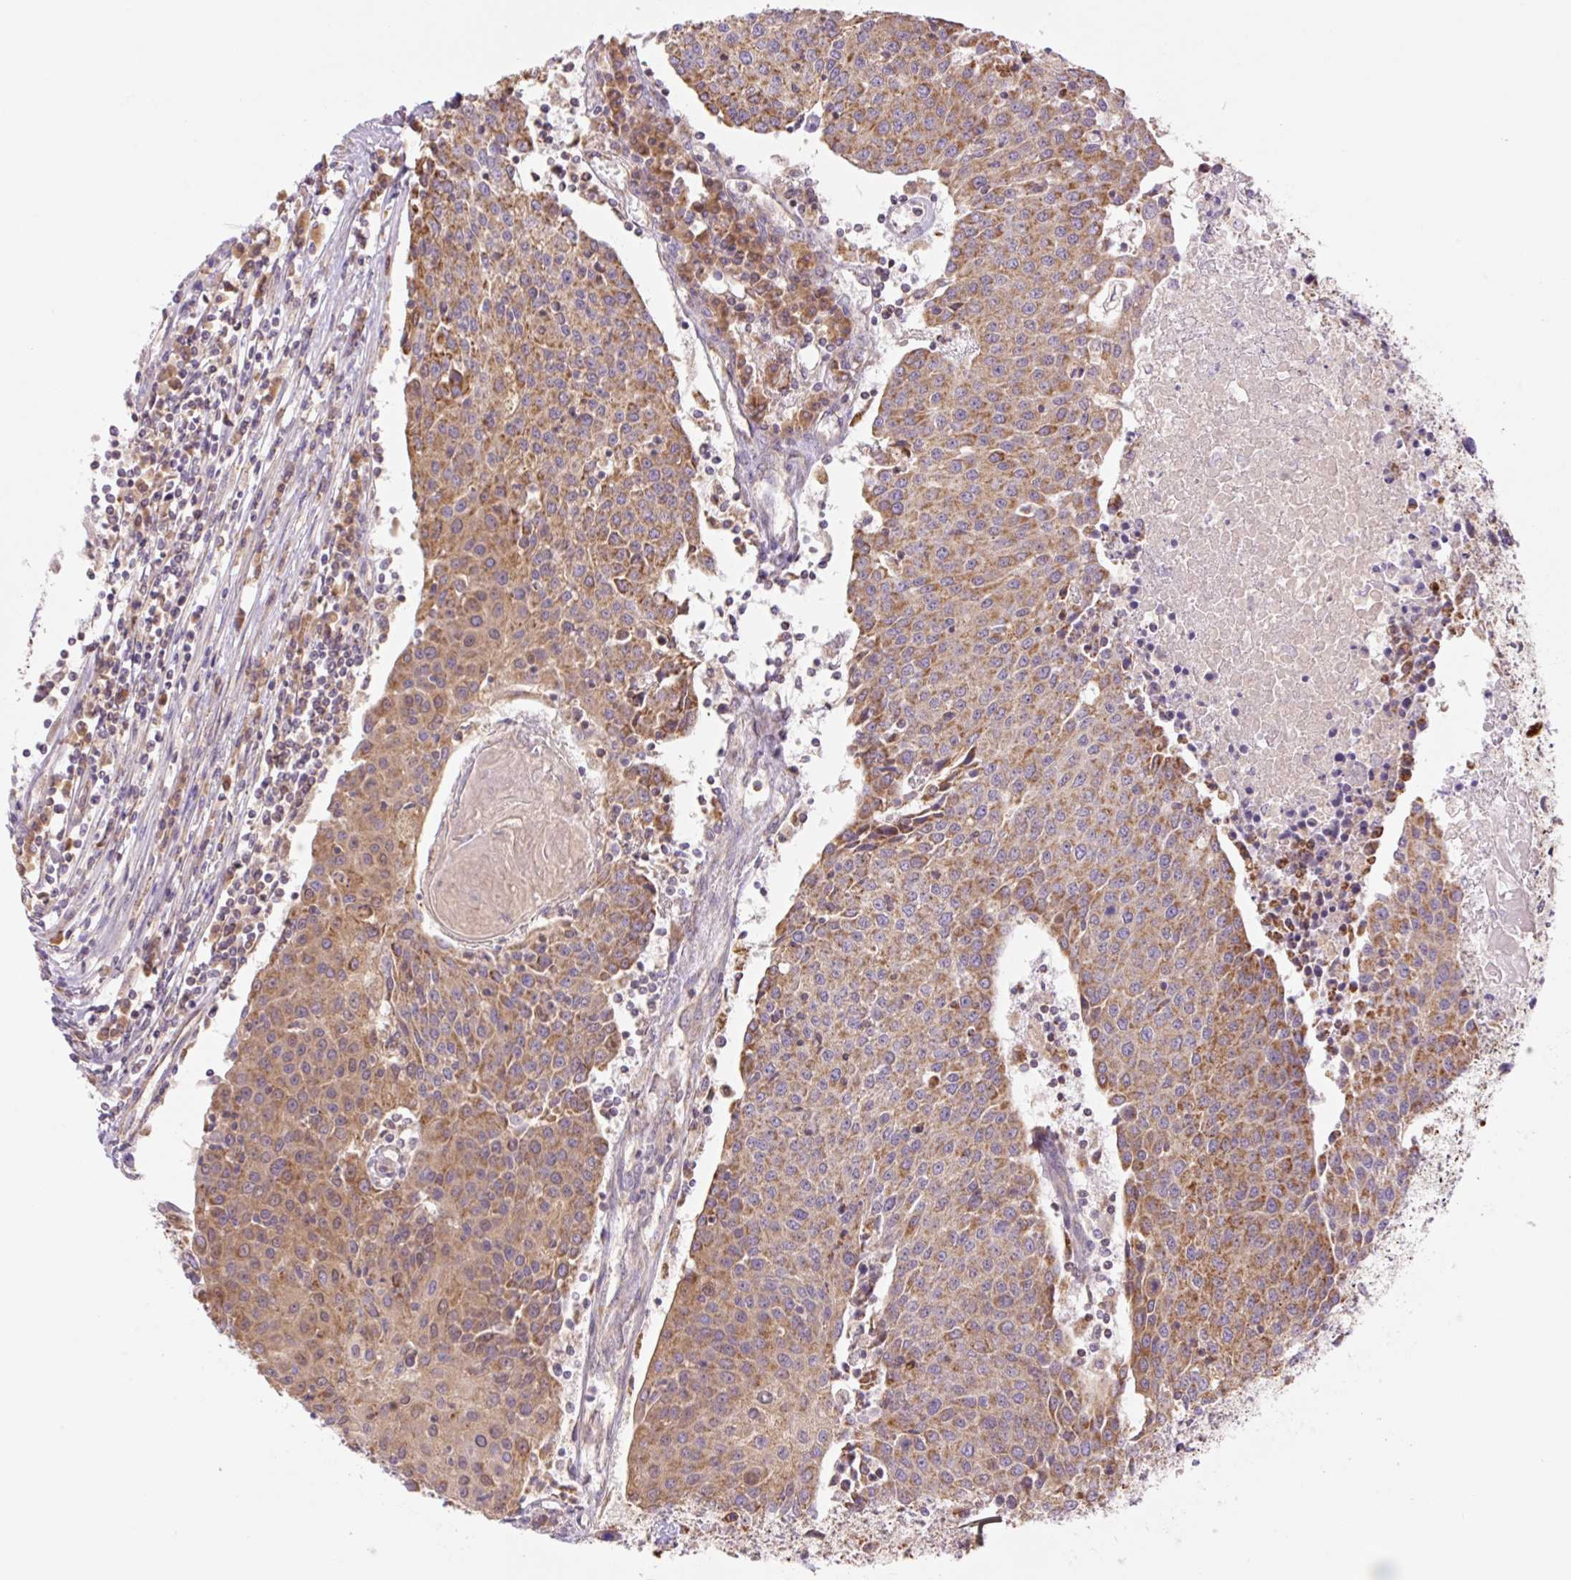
{"staining": {"intensity": "moderate", "quantity": ">75%", "location": "cytoplasmic/membranous"}, "tissue": "urothelial cancer", "cell_type": "Tumor cells", "image_type": "cancer", "snomed": [{"axis": "morphology", "description": "Urothelial carcinoma, High grade"}, {"axis": "topography", "description": "Urinary bladder"}], "caption": "IHC of human urothelial cancer reveals medium levels of moderate cytoplasmic/membranous expression in about >75% of tumor cells. The staining was performed using DAB (3,3'-diaminobenzidine), with brown indicating positive protein expression. Nuclei are stained blue with hematoxylin.", "gene": "GOSR2", "patient": {"sex": "female", "age": 85}}